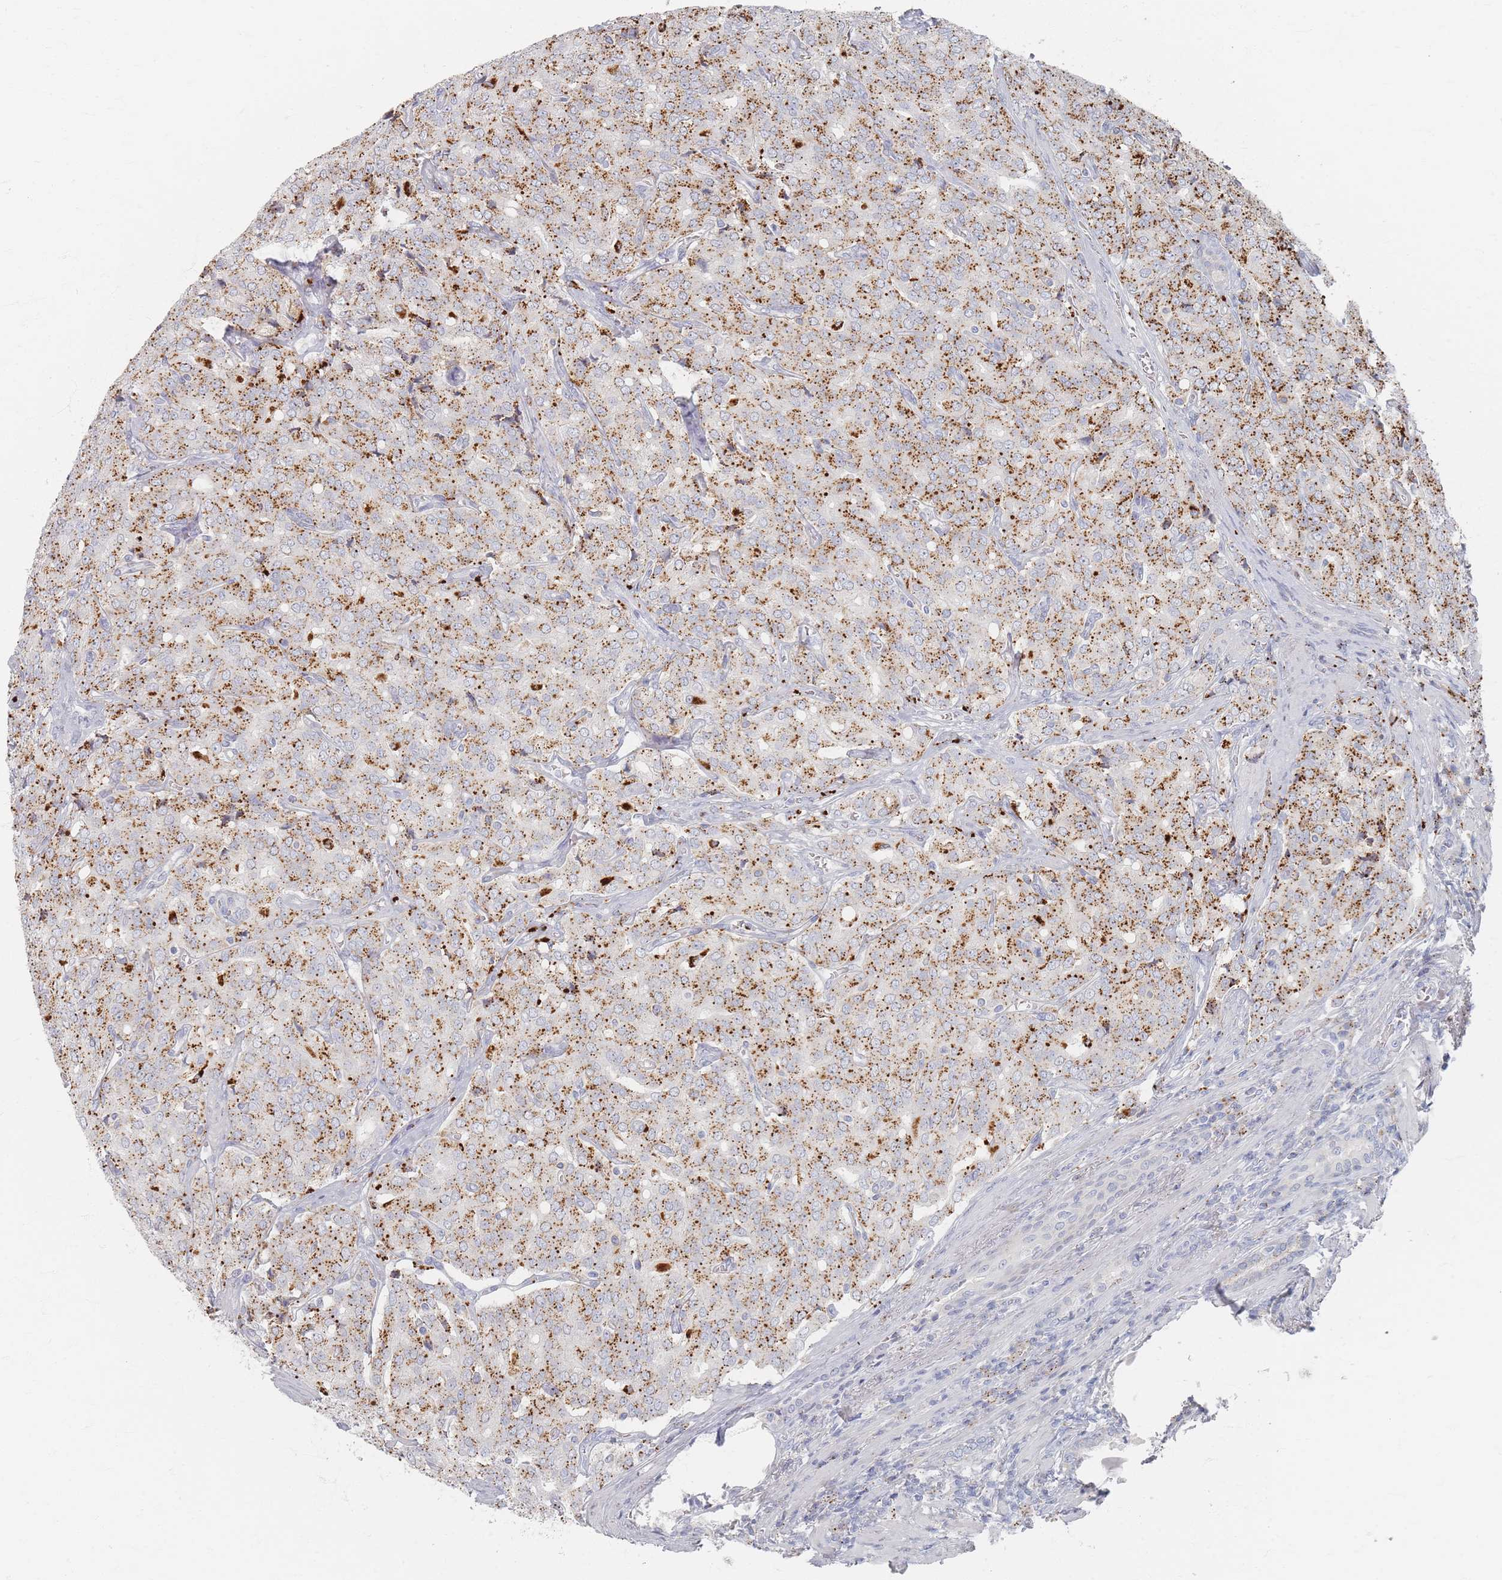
{"staining": {"intensity": "strong", "quantity": ">75%", "location": "cytoplasmic/membranous"}, "tissue": "prostate cancer", "cell_type": "Tumor cells", "image_type": "cancer", "snomed": [{"axis": "morphology", "description": "Adenocarcinoma, High grade"}, {"axis": "topography", "description": "Prostate"}], "caption": "The photomicrograph exhibits staining of prostate cancer, revealing strong cytoplasmic/membranous protein positivity (brown color) within tumor cells.", "gene": "SLC2A11", "patient": {"sex": "male", "age": 68}}